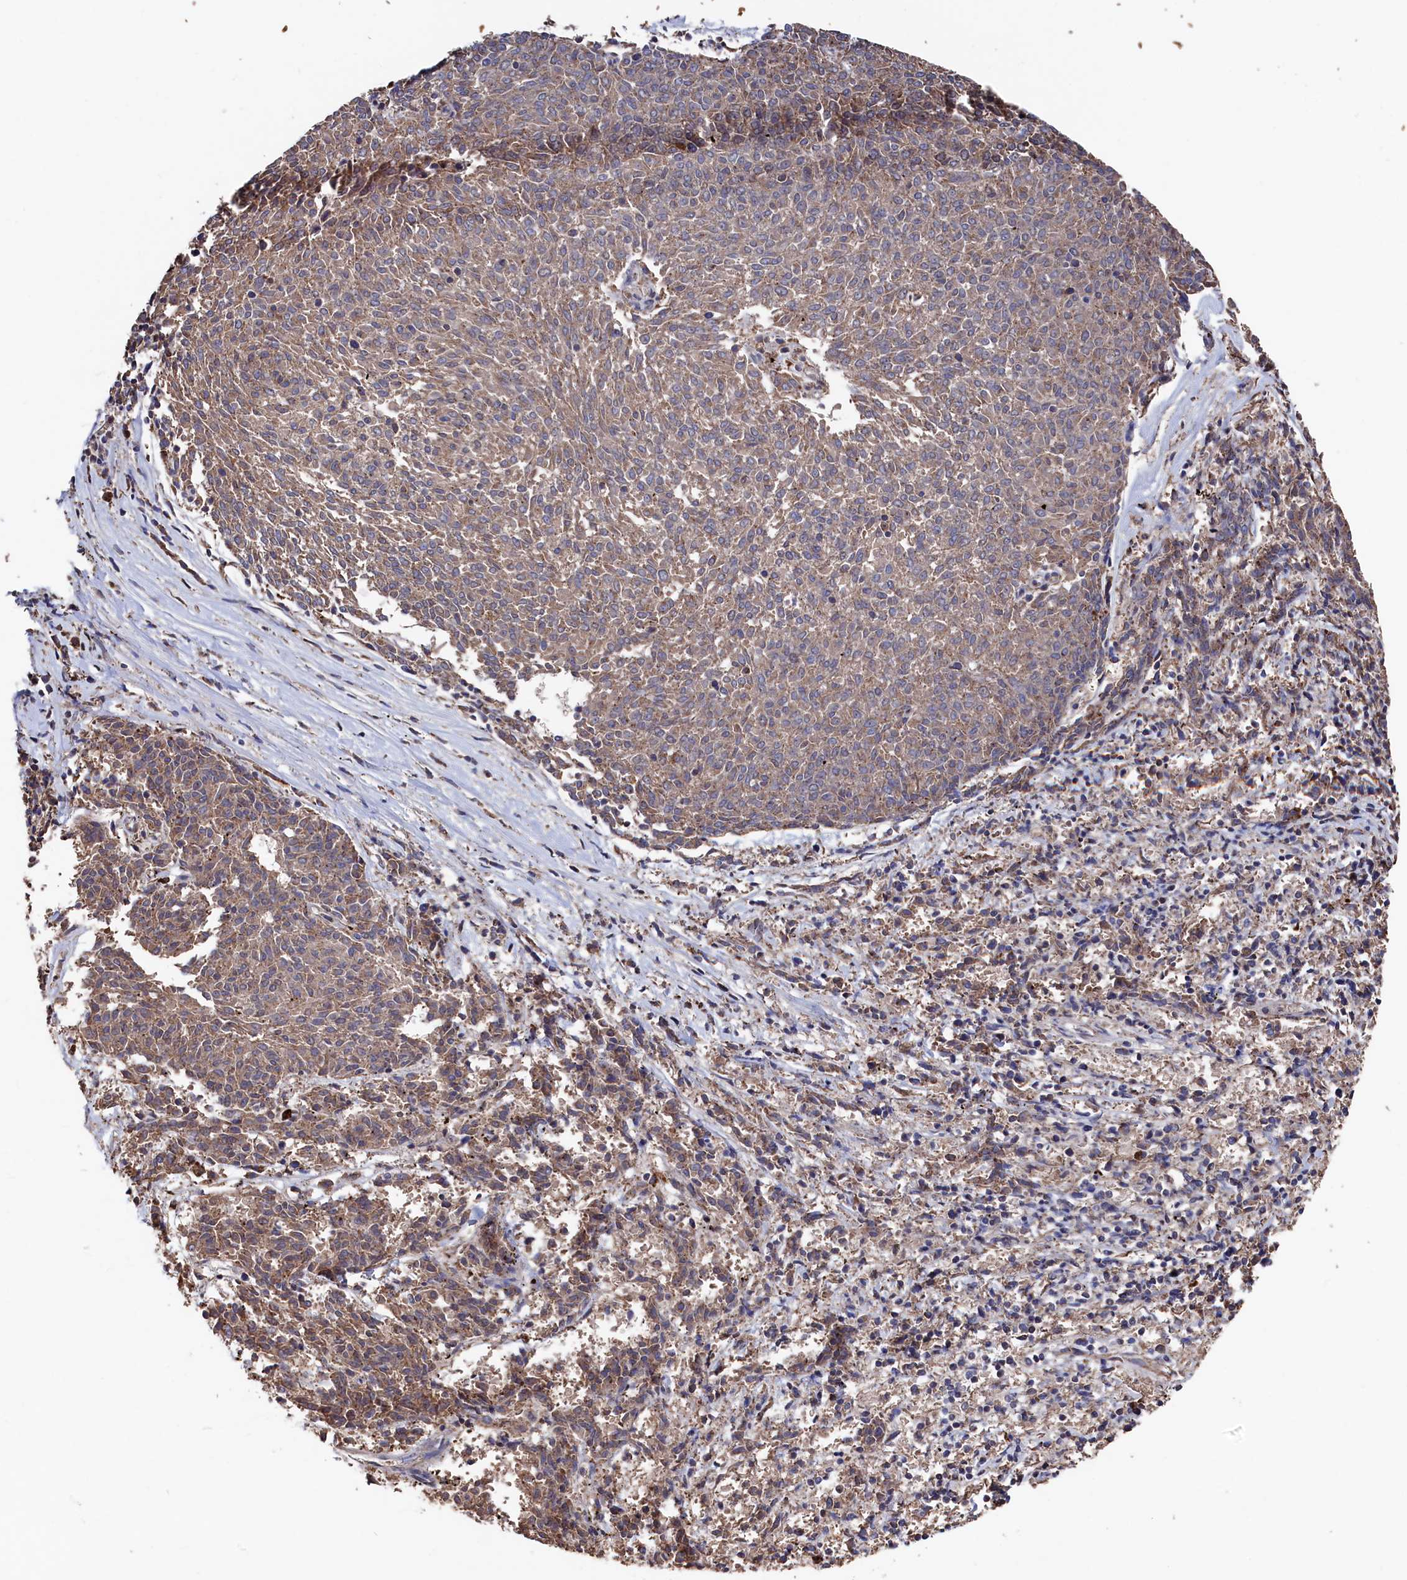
{"staining": {"intensity": "moderate", "quantity": ">75%", "location": "cytoplasmic/membranous"}, "tissue": "melanoma", "cell_type": "Tumor cells", "image_type": "cancer", "snomed": [{"axis": "morphology", "description": "Malignant melanoma, NOS"}, {"axis": "topography", "description": "Skin"}], "caption": "Immunohistochemical staining of malignant melanoma reveals medium levels of moderate cytoplasmic/membranous positivity in approximately >75% of tumor cells.", "gene": "TK2", "patient": {"sex": "female", "age": 72}}